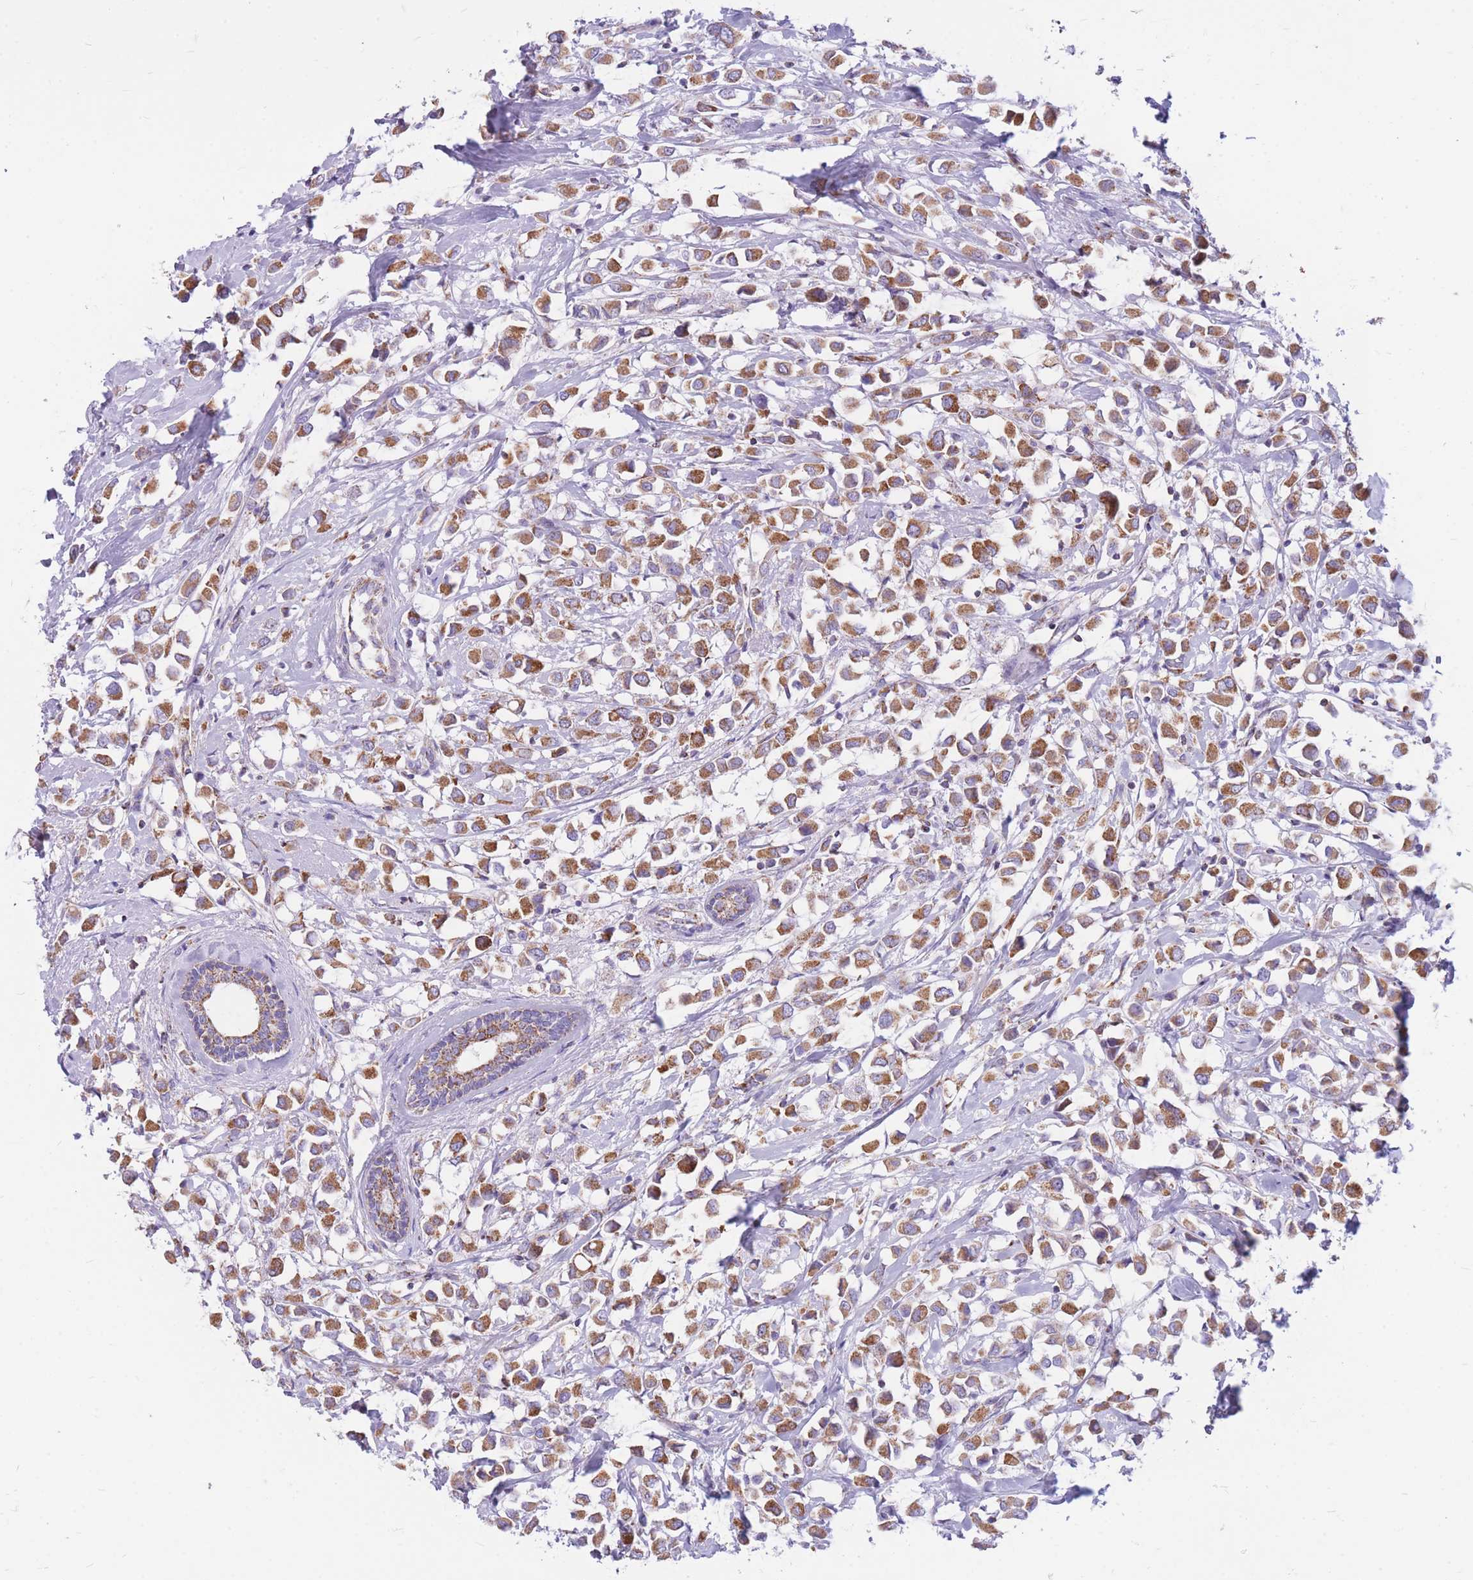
{"staining": {"intensity": "moderate", "quantity": ">75%", "location": "cytoplasmic/membranous"}, "tissue": "breast cancer", "cell_type": "Tumor cells", "image_type": "cancer", "snomed": [{"axis": "morphology", "description": "Duct carcinoma"}, {"axis": "topography", "description": "Breast"}], "caption": "Protein staining reveals moderate cytoplasmic/membranous expression in about >75% of tumor cells in infiltrating ductal carcinoma (breast). Nuclei are stained in blue.", "gene": "PCSK1", "patient": {"sex": "female", "age": 61}}